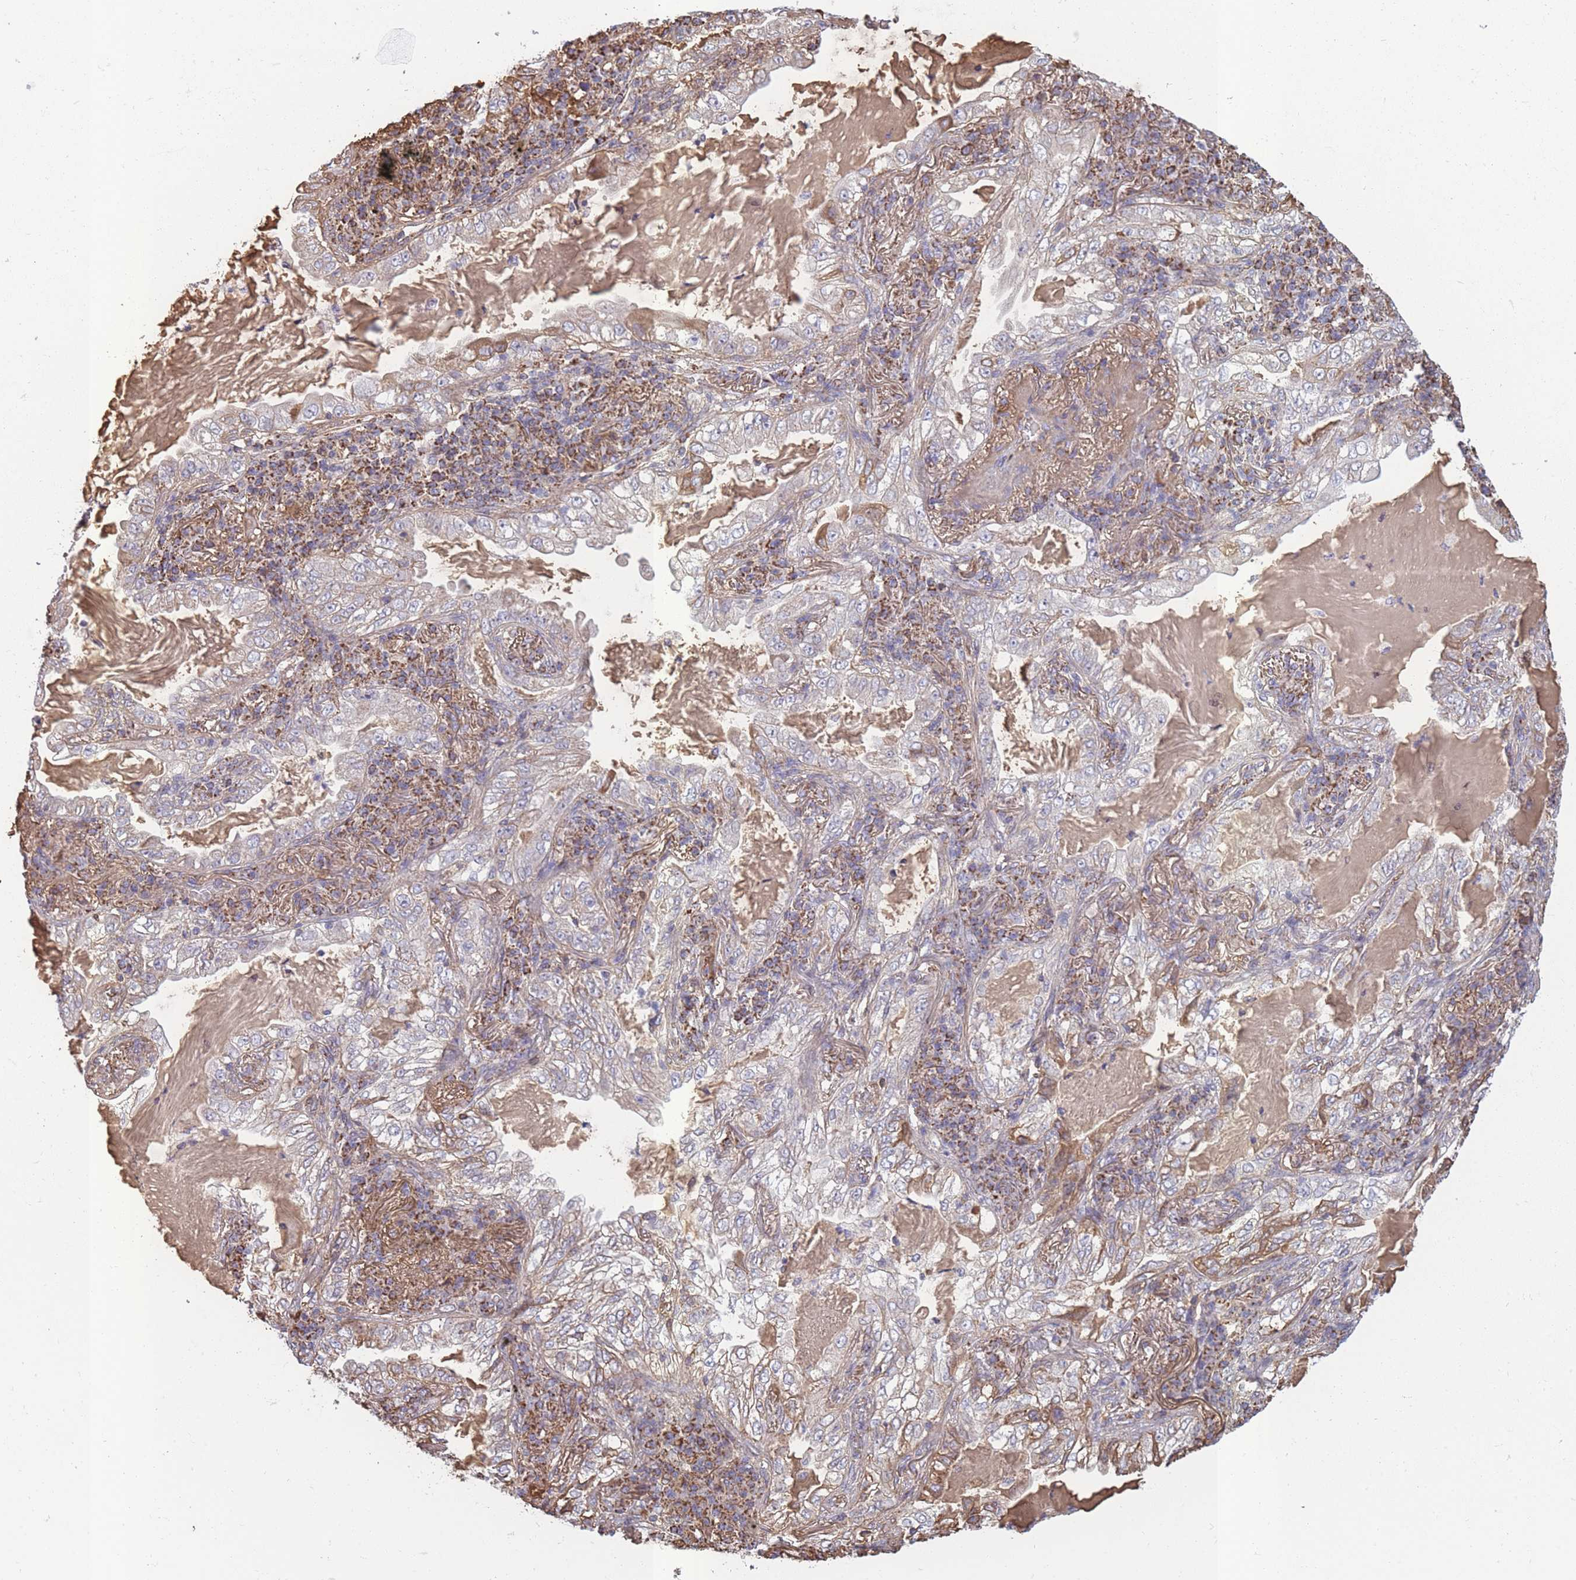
{"staining": {"intensity": "negative", "quantity": "none", "location": "none"}, "tissue": "lung cancer", "cell_type": "Tumor cells", "image_type": "cancer", "snomed": [{"axis": "morphology", "description": "Adenocarcinoma, NOS"}, {"axis": "topography", "description": "Lung"}], "caption": "DAB (3,3'-diaminobenzidine) immunohistochemical staining of human adenocarcinoma (lung) demonstrates no significant positivity in tumor cells.", "gene": "KAT2A", "patient": {"sex": "female", "age": 73}}